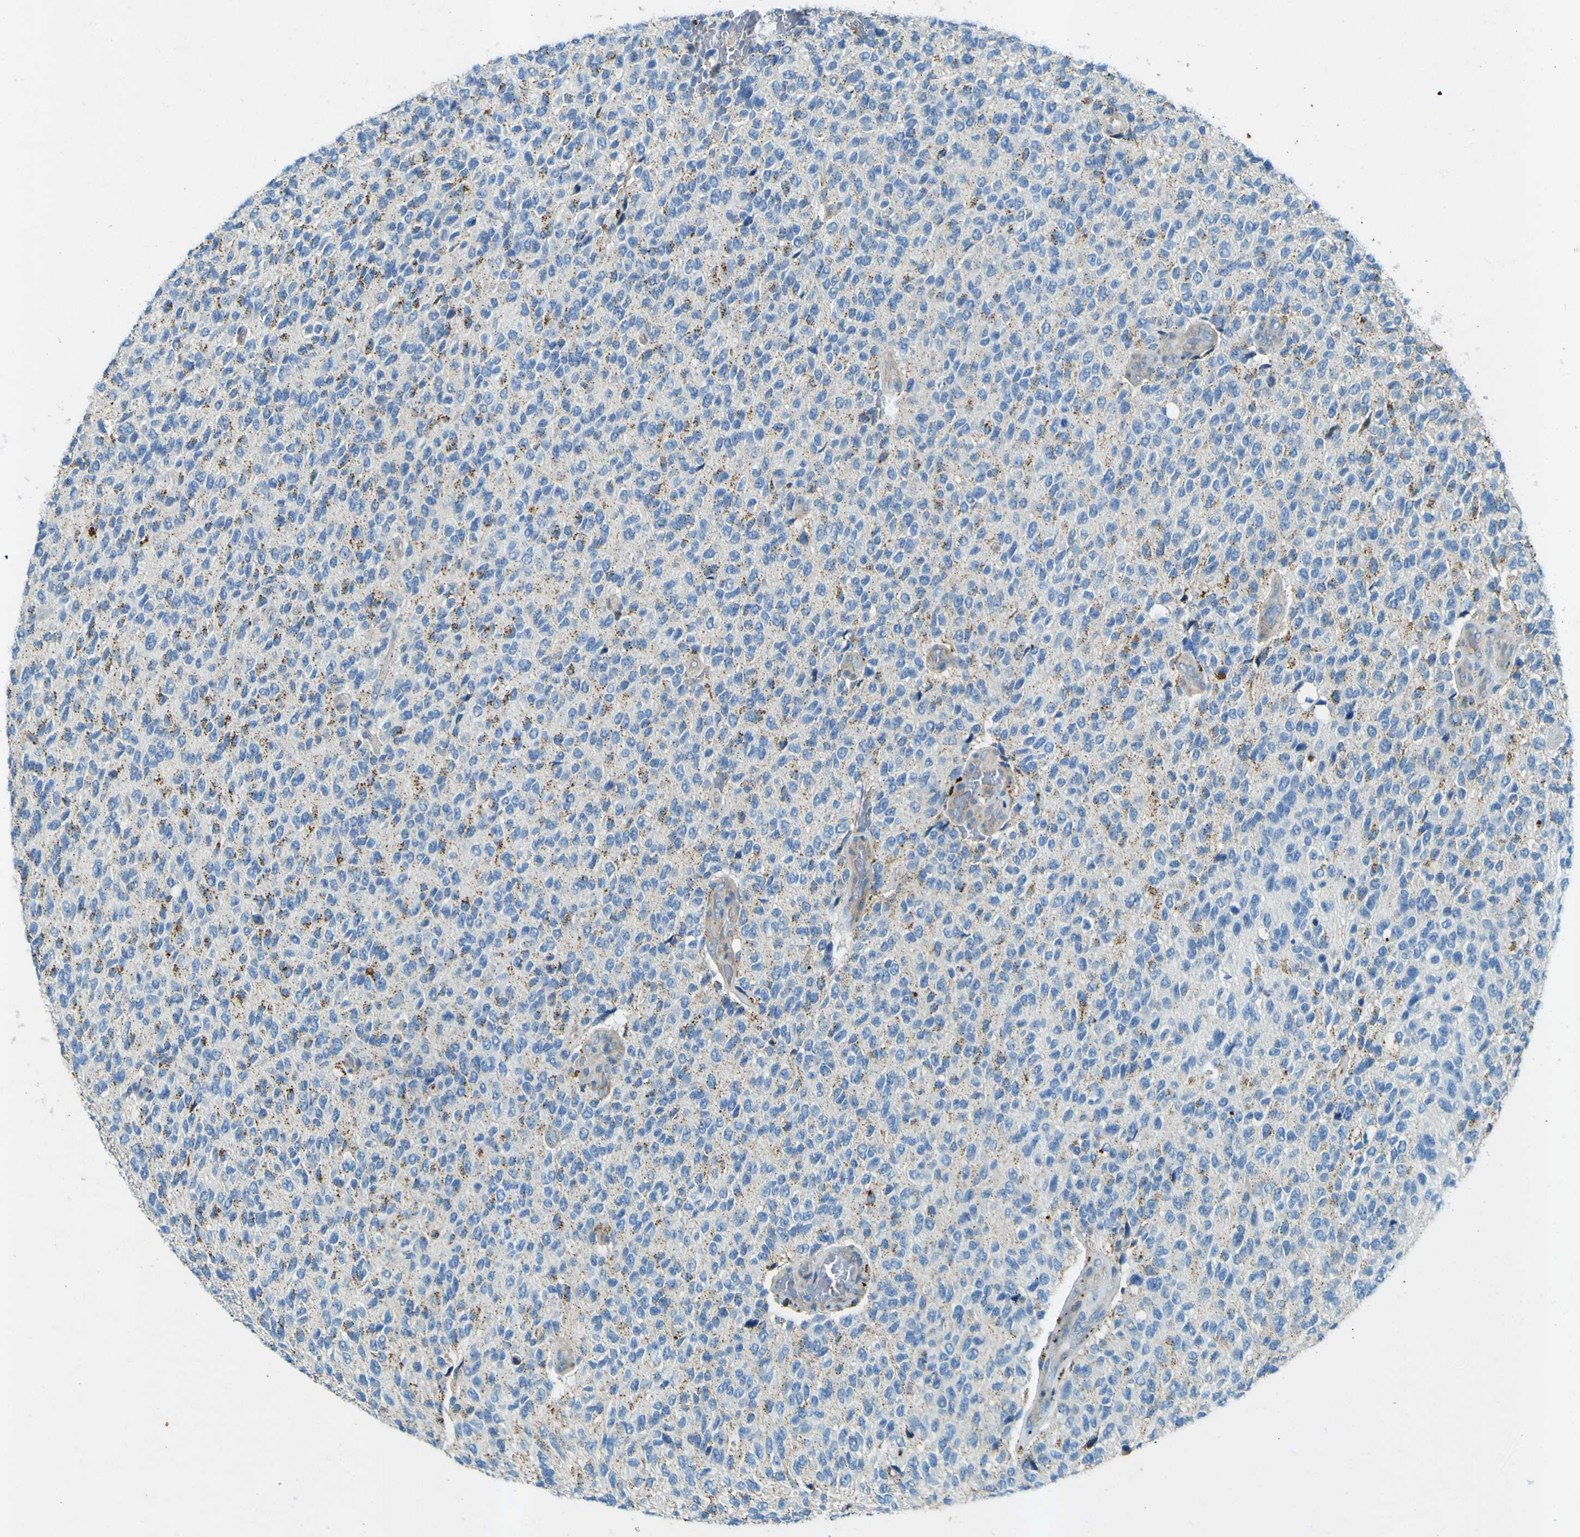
{"staining": {"intensity": "negative", "quantity": "none", "location": "none"}, "tissue": "glioma", "cell_type": "Tumor cells", "image_type": "cancer", "snomed": [{"axis": "morphology", "description": "Glioma, malignant, High grade"}, {"axis": "topography", "description": "pancreas cauda"}], "caption": "Immunohistochemistry (IHC) micrograph of neoplastic tissue: human malignant glioma (high-grade) stained with DAB exhibits no significant protein expression in tumor cells.", "gene": "PDE9A", "patient": {"sex": "male", "age": 60}}